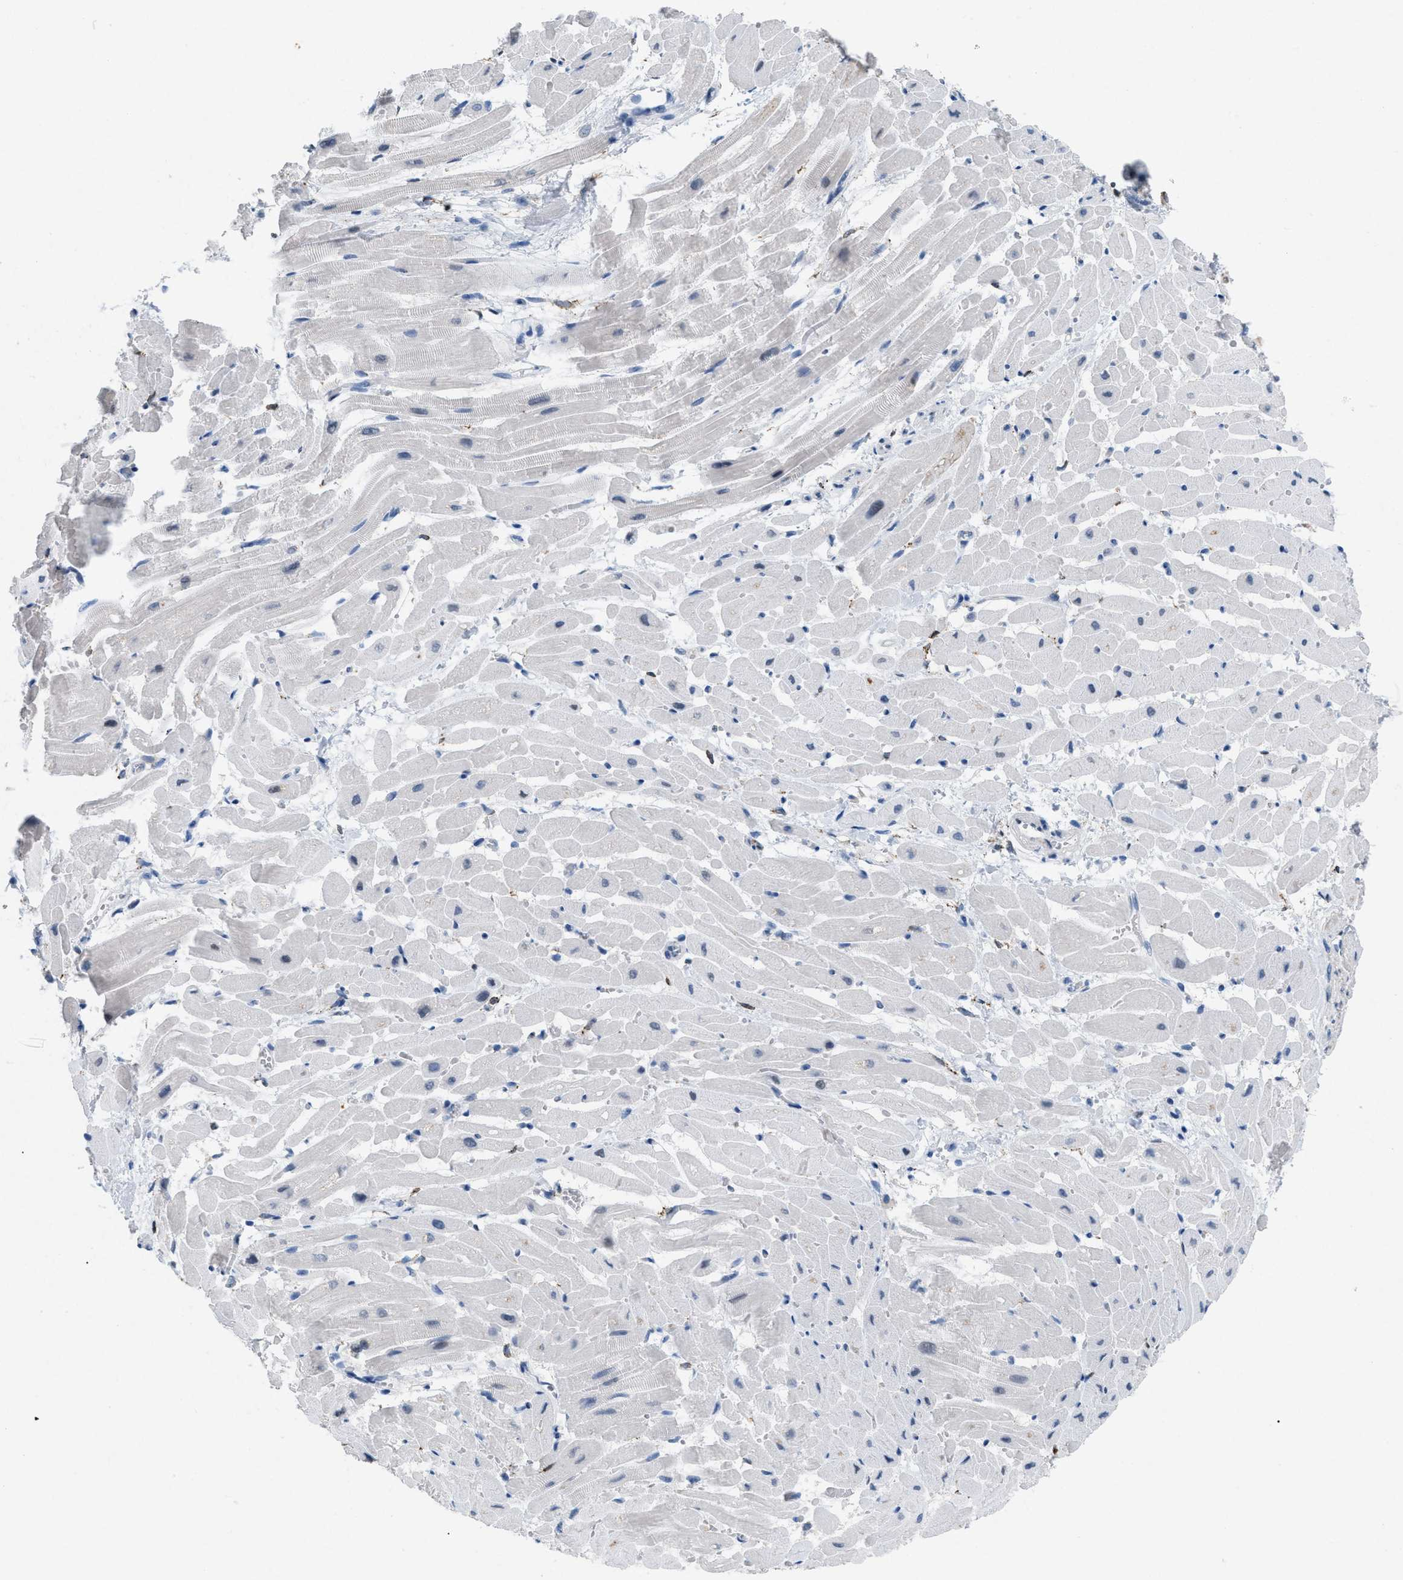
{"staining": {"intensity": "moderate", "quantity": "<25%", "location": "cytoplasmic/membranous"}, "tissue": "heart muscle", "cell_type": "Cardiomyocytes", "image_type": "normal", "snomed": [{"axis": "morphology", "description": "Normal tissue, NOS"}, {"axis": "topography", "description": "Heart"}], "caption": "This photomicrograph shows immunohistochemistry (IHC) staining of benign human heart muscle, with low moderate cytoplasmic/membranous positivity in approximately <25% of cardiomyocytes.", "gene": "TASOR", "patient": {"sex": "male", "age": 45}}